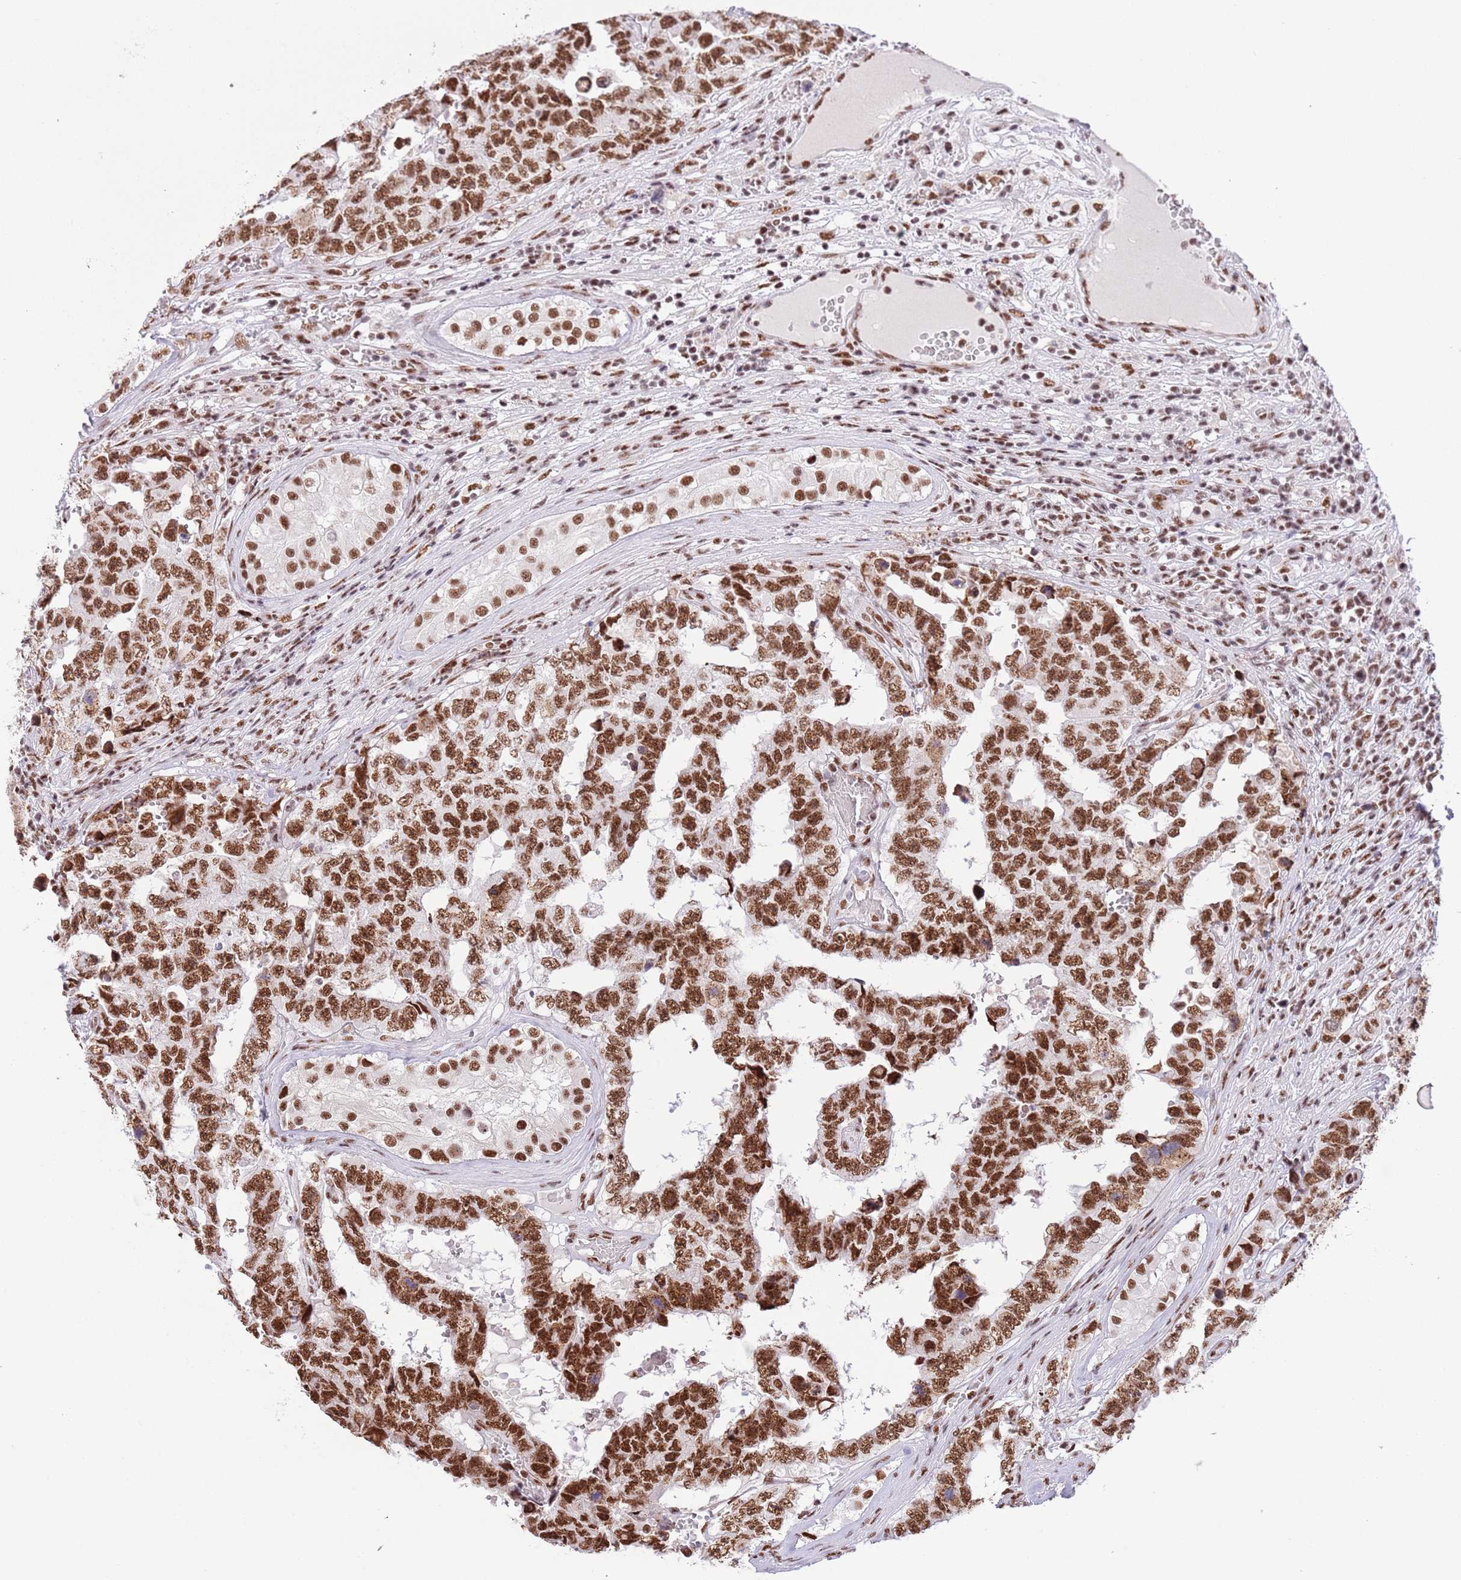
{"staining": {"intensity": "strong", "quantity": ">75%", "location": "nuclear"}, "tissue": "testis cancer", "cell_type": "Tumor cells", "image_type": "cancer", "snomed": [{"axis": "morphology", "description": "Normal tissue, NOS"}, {"axis": "morphology", "description": "Carcinoma, Embryonal, NOS"}, {"axis": "topography", "description": "Testis"}, {"axis": "topography", "description": "Epididymis"}], "caption": "DAB (3,3'-diaminobenzidine) immunohistochemical staining of embryonal carcinoma (testis) reveals strong nuclear protein expression in about >75% of tumor cells. The protein is shown in brown color, while the nuclei are stained blue.", "gene": "SF3A2", "patient": {"sex": "male", "age": 25}}